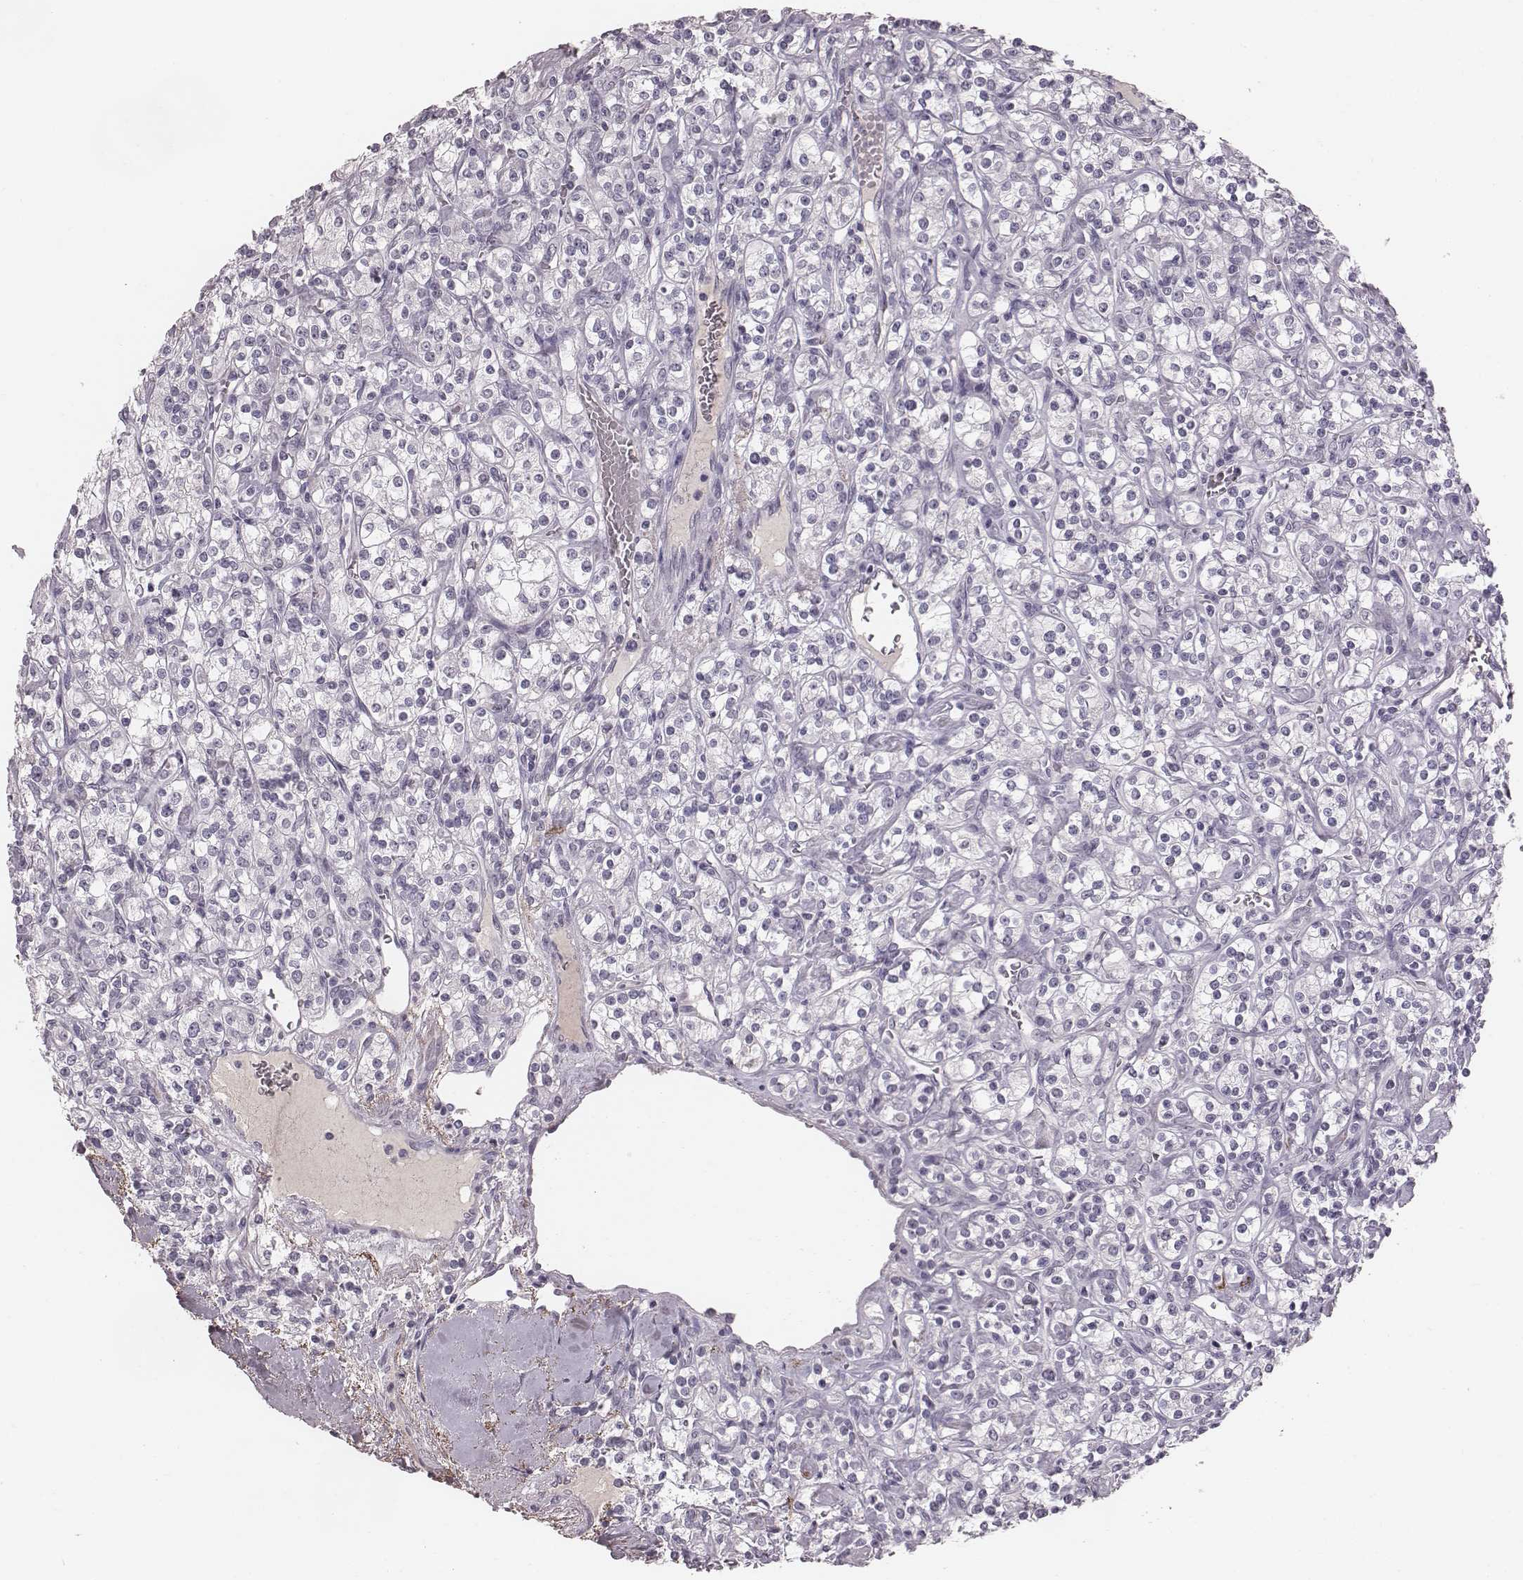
{"staining": {"intensity": "negative", "quantity": "none", "location": "none"}, "tissue": "renal cancer", "cell_type": "Tumor cells", "image_type": "cancer", "snomed": [{"axis": "morphology", "description": "Adenocarcinoma, NOS"}, {"axis": "topography", "description": "Kidney"}], "caption": "Immunohistochemical staining of human adenocarcinoma (renal) demonstrates no significant expression in tumor cells.", "gene": "CFTR", "patient": {"sex": "male", "age": 77}}